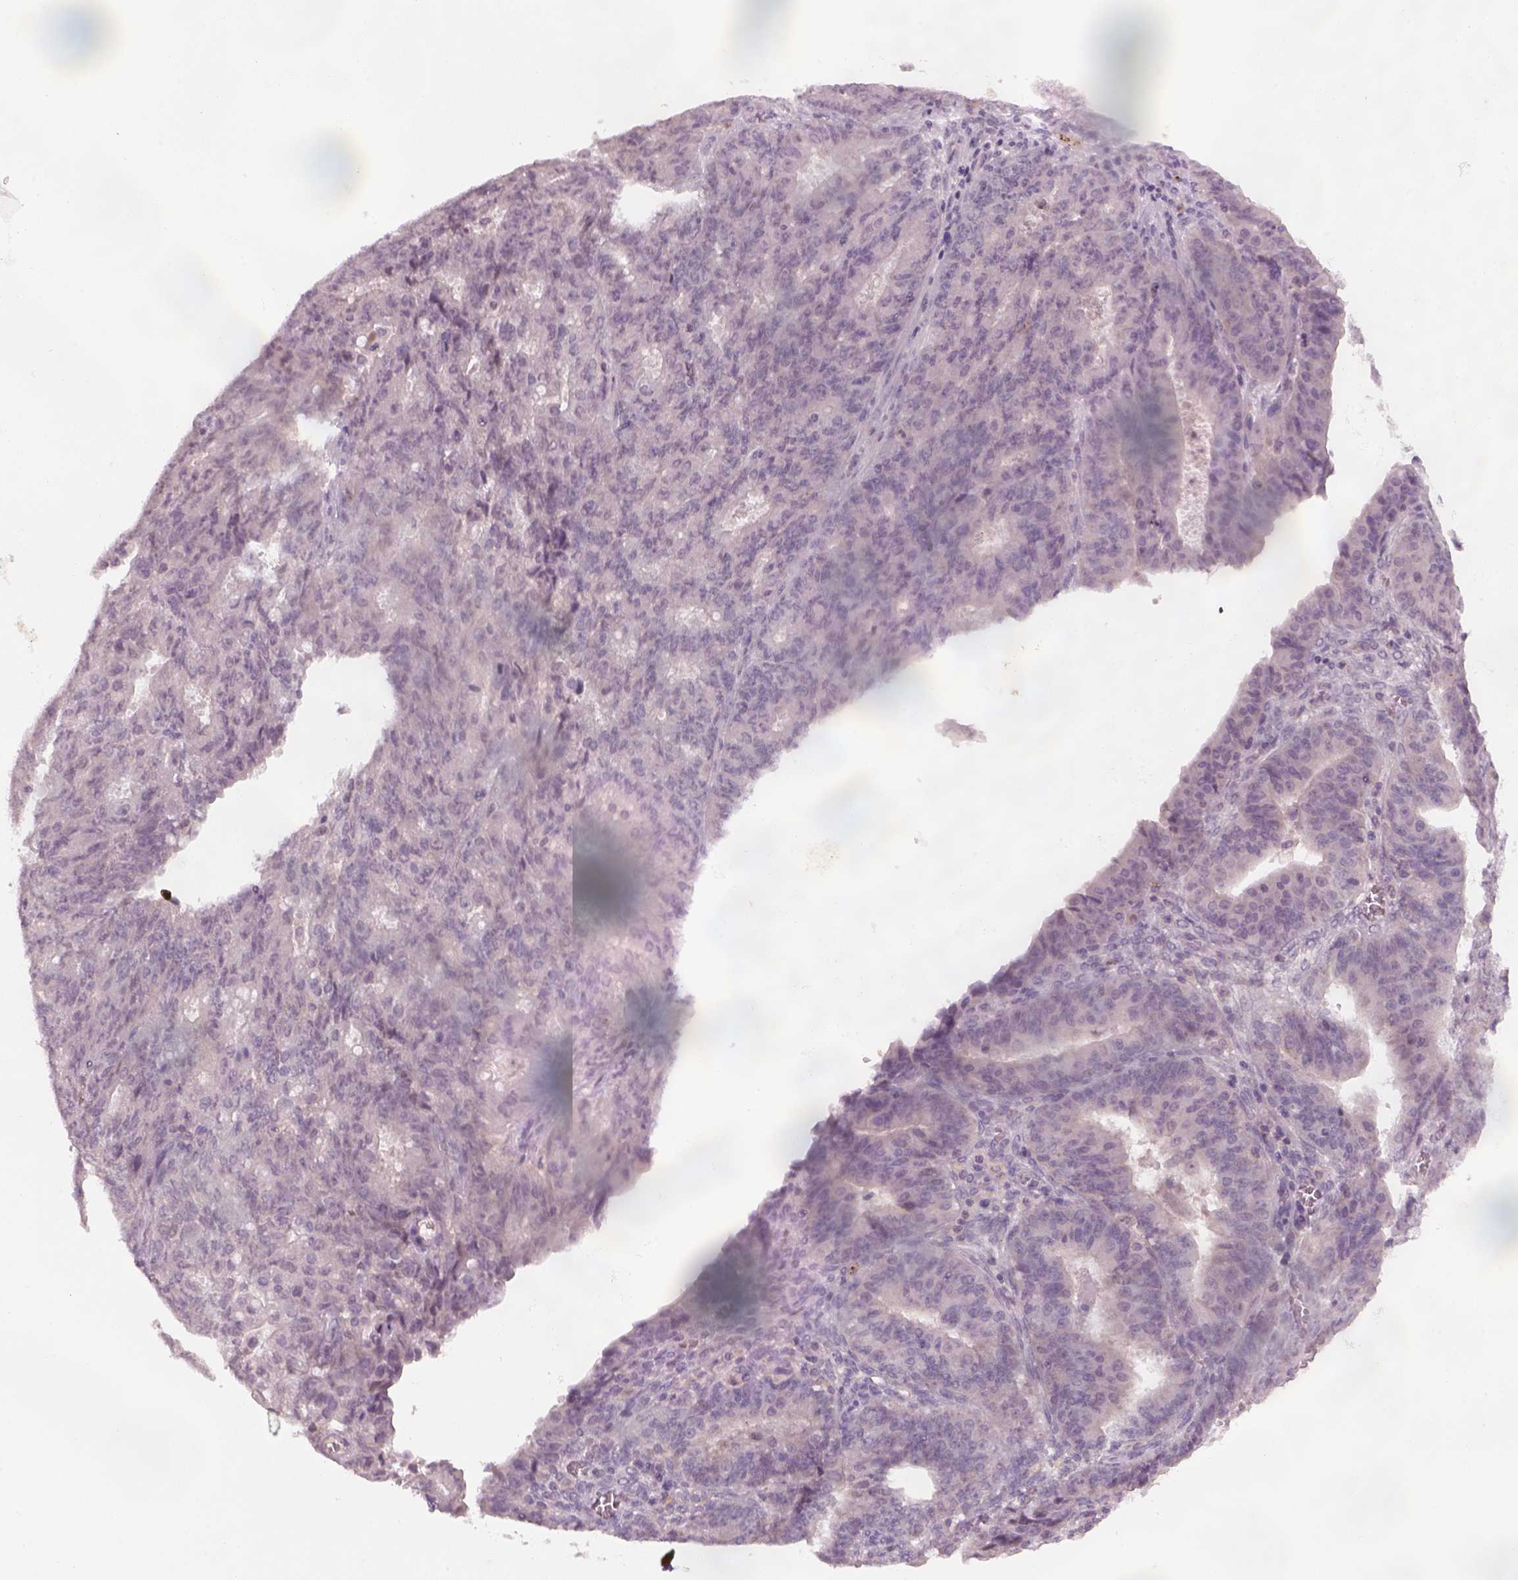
{"staining": {"intensity": "negative", "quantity": "none", "location": "none"}, "tissue": "ovarian cancer", "cell_type": "Tumor cells", "image_type": "cancer", "snomed": [{"axis": "morphology", "description": "Carcinoma, endometroid"}, {"axis": "topography", "description": "Ovary"}], "caption": "Ovarian cancer was stained to show a protein in brown. There is no significant positivity in tumor cells. (Immunohistochemistry, brightfield microscopy, high magnification).", "gene": "GDNF", "patient": {"sex": "female", "age": 42}}